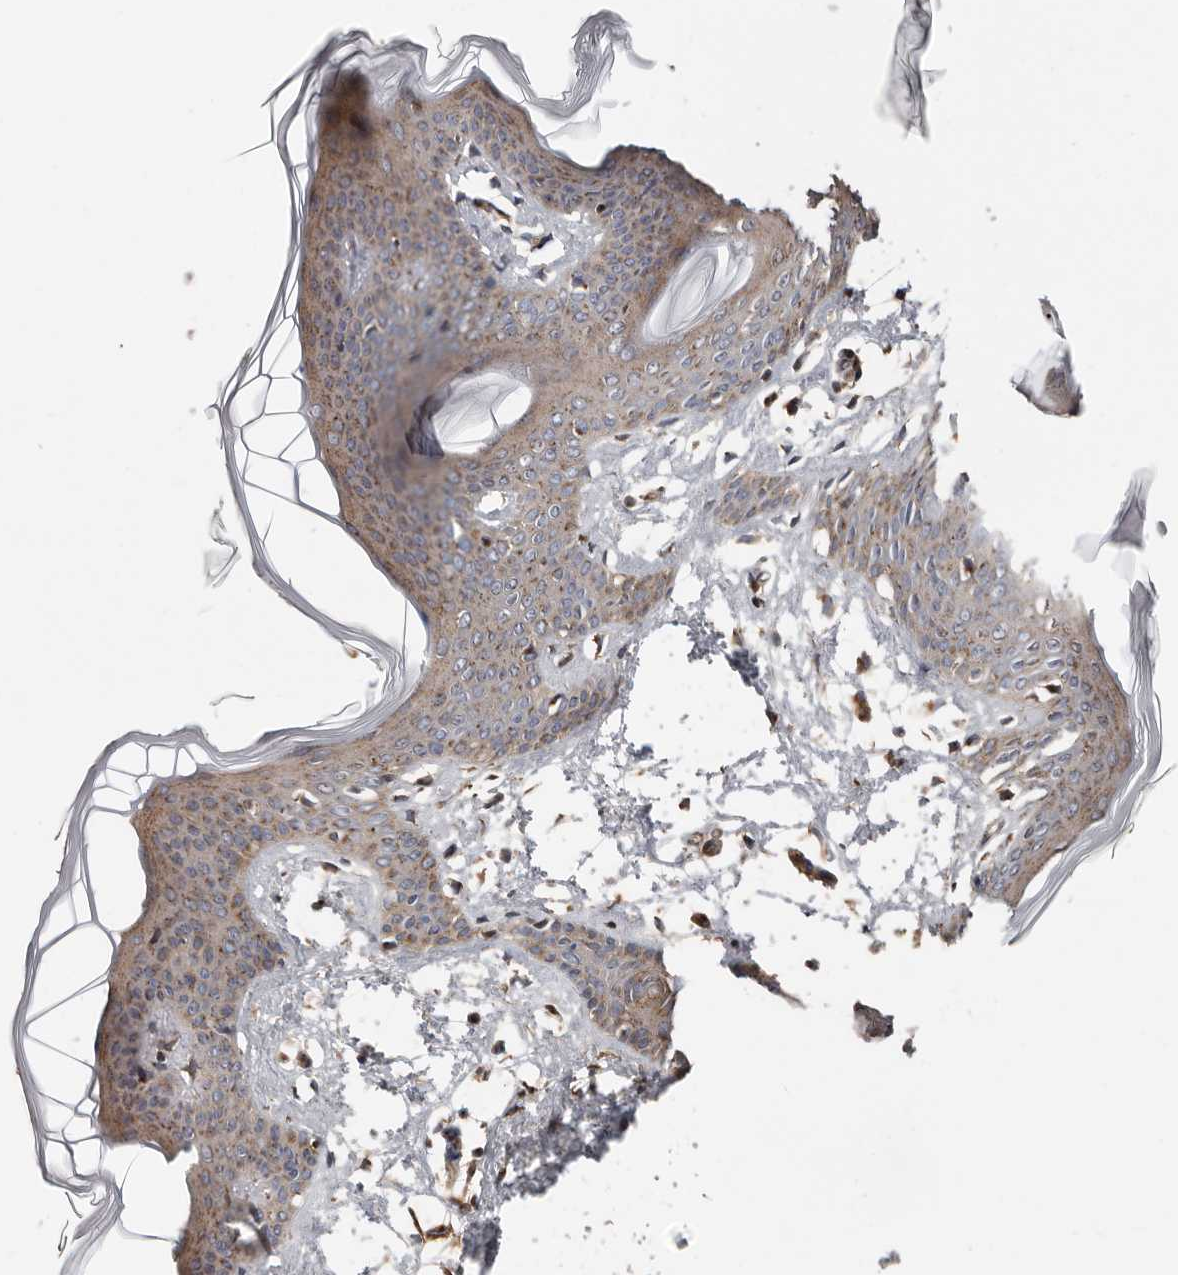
{"staining": {"intensity": "negative", "quantity": "none", "location": "none"}, "tissue": "skin", "cell_type": "Fibroblasts", "image_type": "normal", "snomed": [{"axis": "morphology", "description": "Normal tissue, NOS"}, {"axis": "topography", "description": "Skin"}], "caption": "A high-resolution histopathology image shows immunohistochemistry staining of benign skin, which shows no significant positivity in fibroblasts. (Immunohistochemistry, brightfield microscopy, high magnification).", "gene": "COG1", "patient": {"sex": "female", "age": 17}}